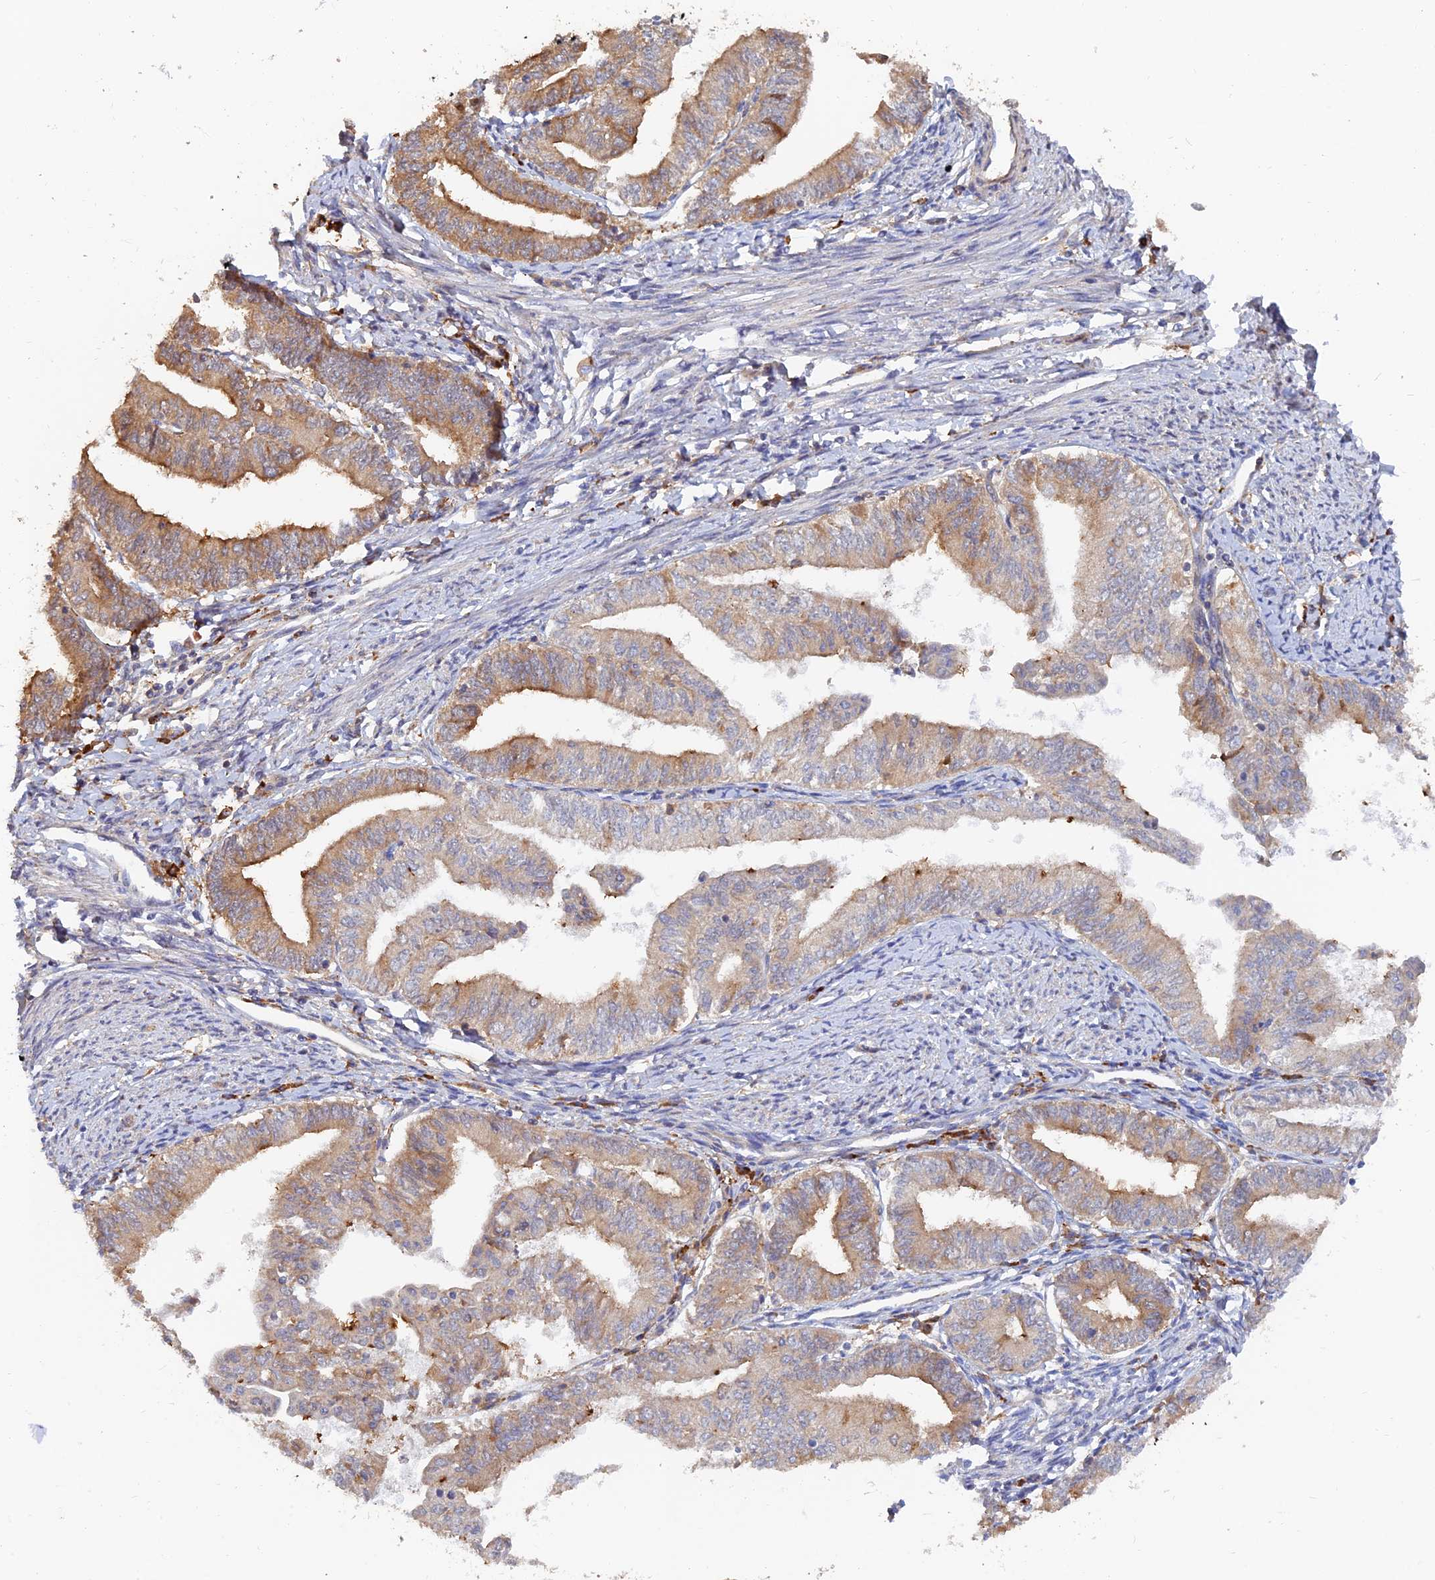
{"staining": {"intensity": "moderate", "quantity": "<25%", "location": "cytoplasmic/membranous"}, "tissue": "endometrial cancer", "cell_type": "Tumor cells", "image_type": "cancer", "snomed": [{"axis": "morphology", "description": "Adenocarcinoma, NOS"}, {"axis": "topography", "description": "Endometrium"}], "caption": "Tumor cells display moderate cytoplasmic/membranous staining in approximately <25% of cells in endometrial cancer.", "gene": "WBP11", "patient": {"sex": "female", "age": 66}}